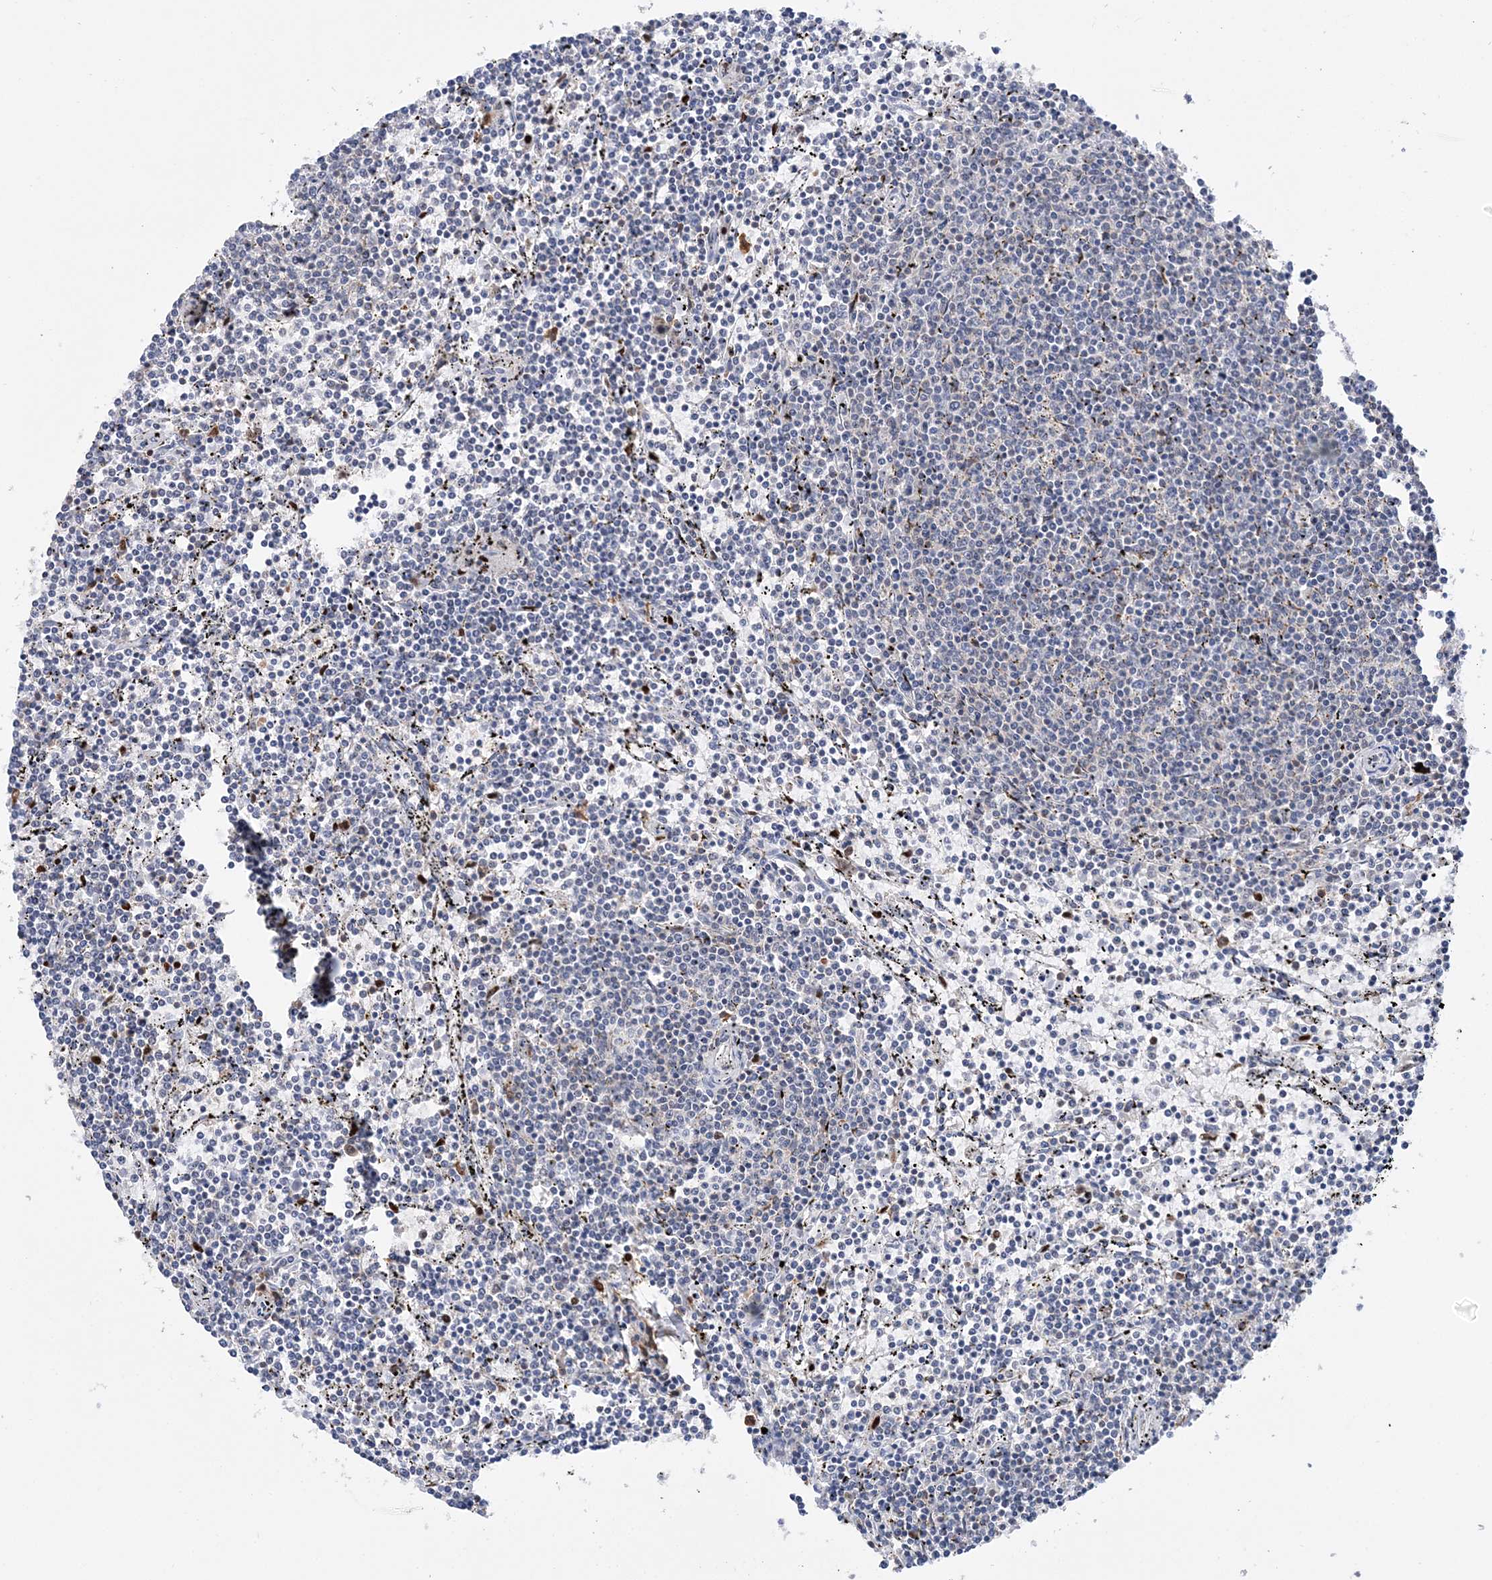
{"staining": {"intensity": "negative", "quantity": "none", "location": "none"}, "tissue": "lymphoma", "cell_type": "Tumor cells", "image_type": "cancer", "snomed": [{"axis": "morphology", "description": "Malignant lymphoma, non-Hodgkin's type, Low grade"}, {"axis": "topography", "description": "Spleen"}], "caption": "Lymphoma was stained to show a protein in brown. There is no significant staining in tumor cells.", "gene": "NIT2", "patient": {"sex": "female", "age": 50}}